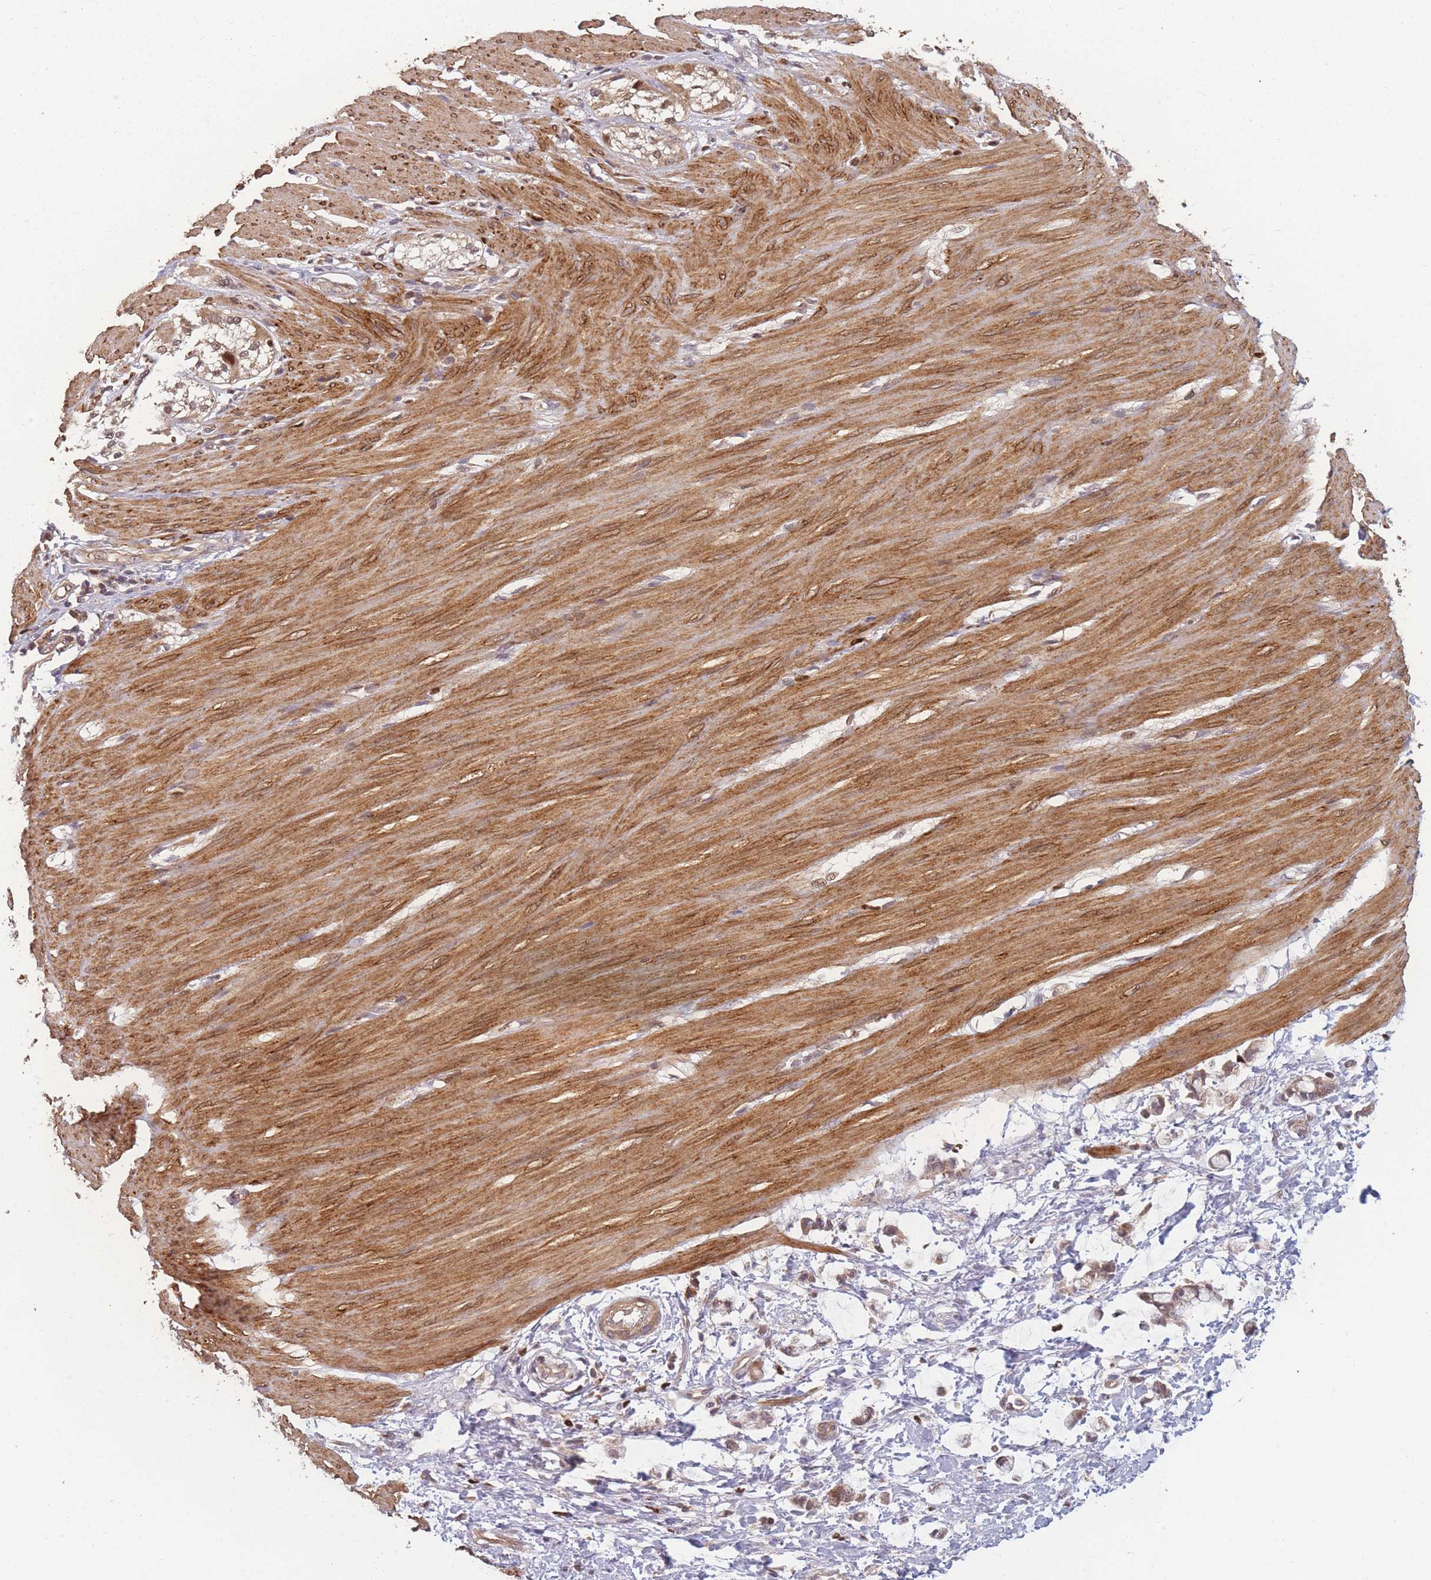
{"staining": {"intensity": "moderate", "quantity": ">75%", "location": "cytoplasmic/membranous"}, "tissue": "smooth muscle", "cell_type": "Smooth muscle cells", "image_type": "normal", "snomed": [{"axis": "morphology", "description": "Normal tissue, NOS"}, {"axis": "morphology", "description": "Adenocarcinoma, NOS"}, {"axis": "topography", "description": "Colon"}, {"axis": "topography", "description": "Peripheral nerve tissue"}], "caption": "Smooth muscle cells show medium levels of moderate cytoplasmic/membranous expression in approximately >75% of cells in unremarkable smooth muscle. (brown staining indicates protein expression, while blue staining denotes nuclei).", "gene": "FAM153A", "patient": {"sex": "male", "age": 14}}